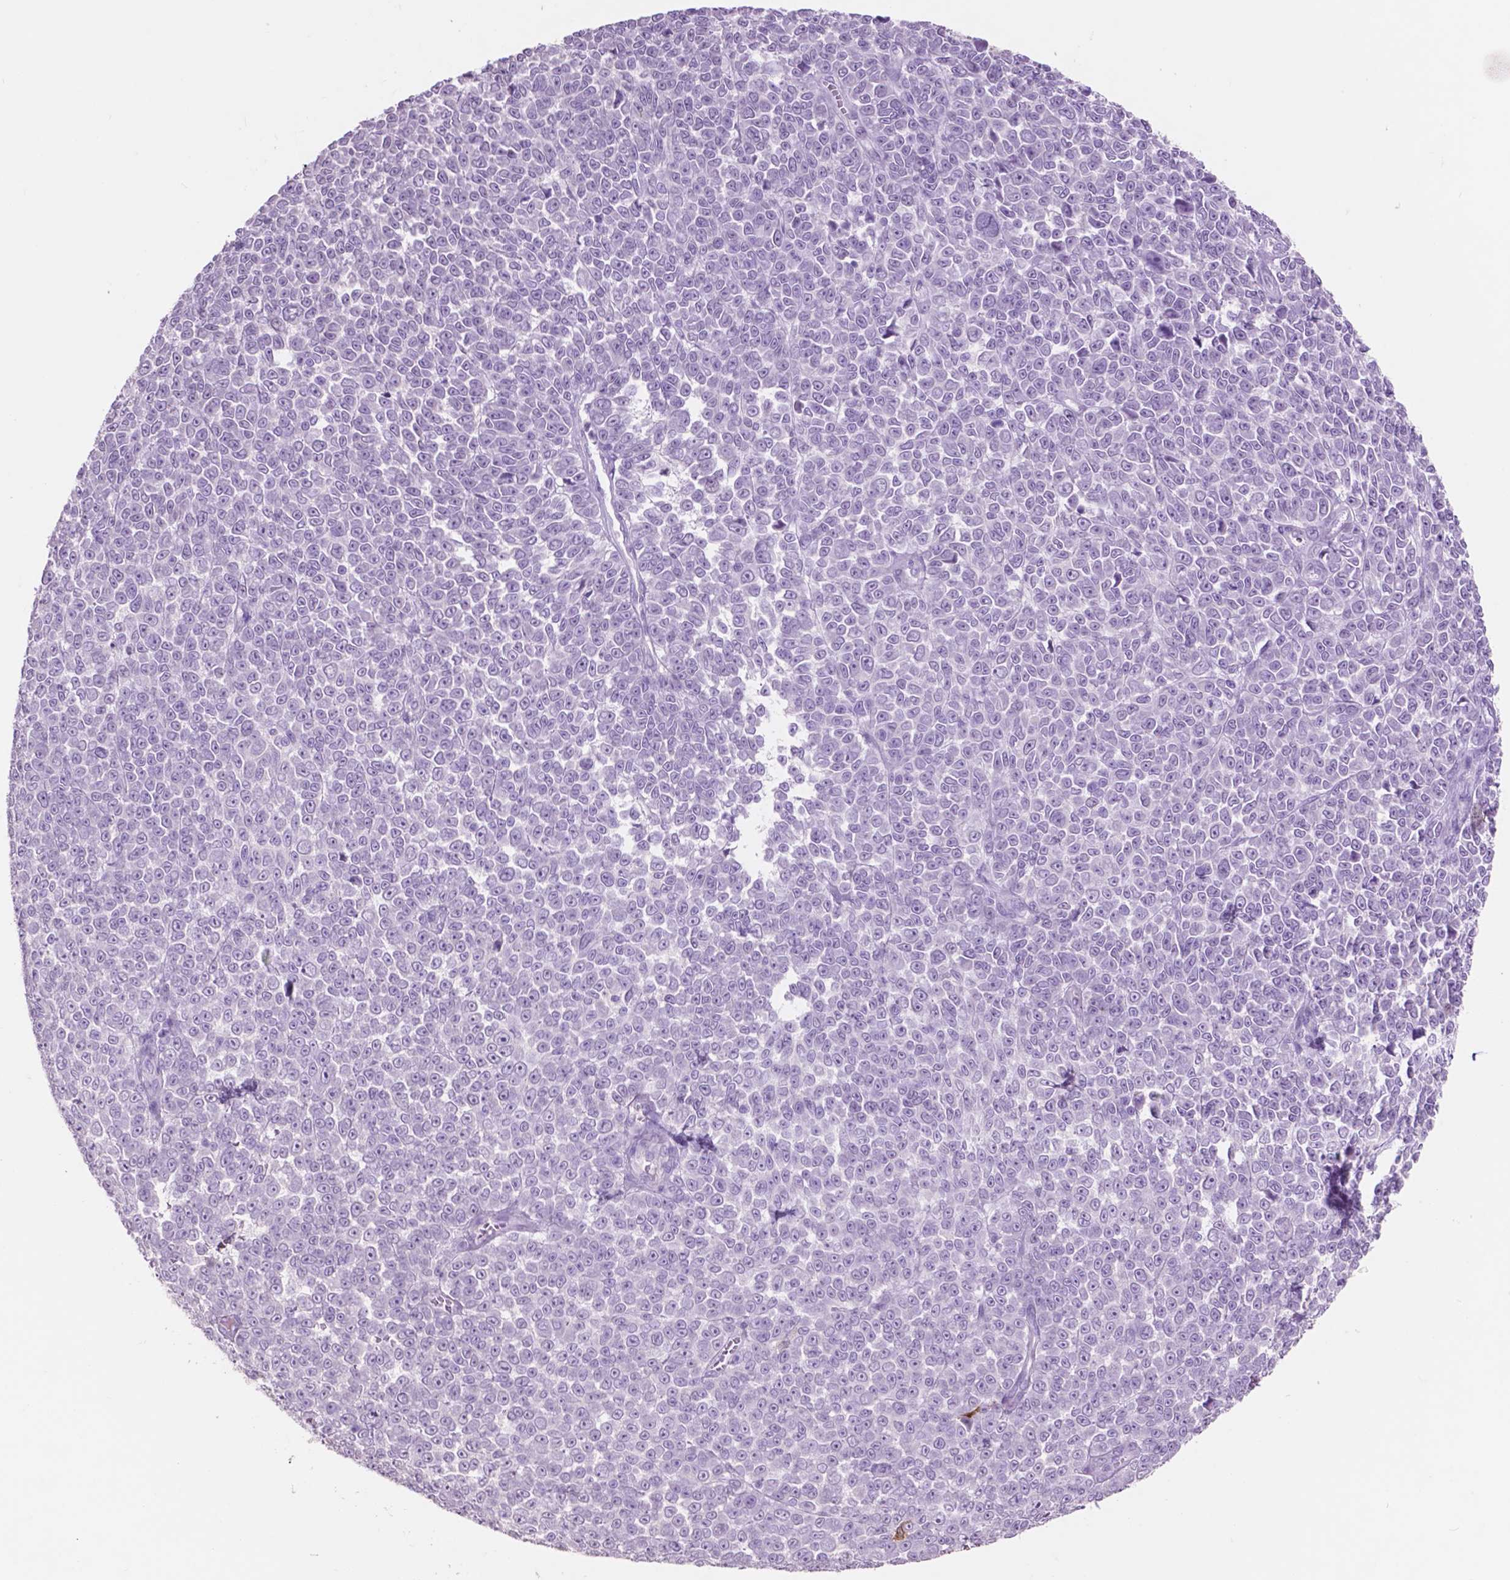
{"staining": {"intensity": "negative", "quantity": "none", "location": "none"}, "tissue": "melanoma", "cell_type": "Tumor cells", "image_type": "cancer", "snomed": [{"axis": "morphology", "description": "Malignant melanoma, NOS"}, {"axis": "topography", "description": "Skin"}], "caption": "Immunohistochemistry (IHC) micrograph of malignant melanoma stained for a protein (brown), which displays no staining in tumor cells.", "gene": "IDO1", "patient": {"sex": "female", "age": 95}}